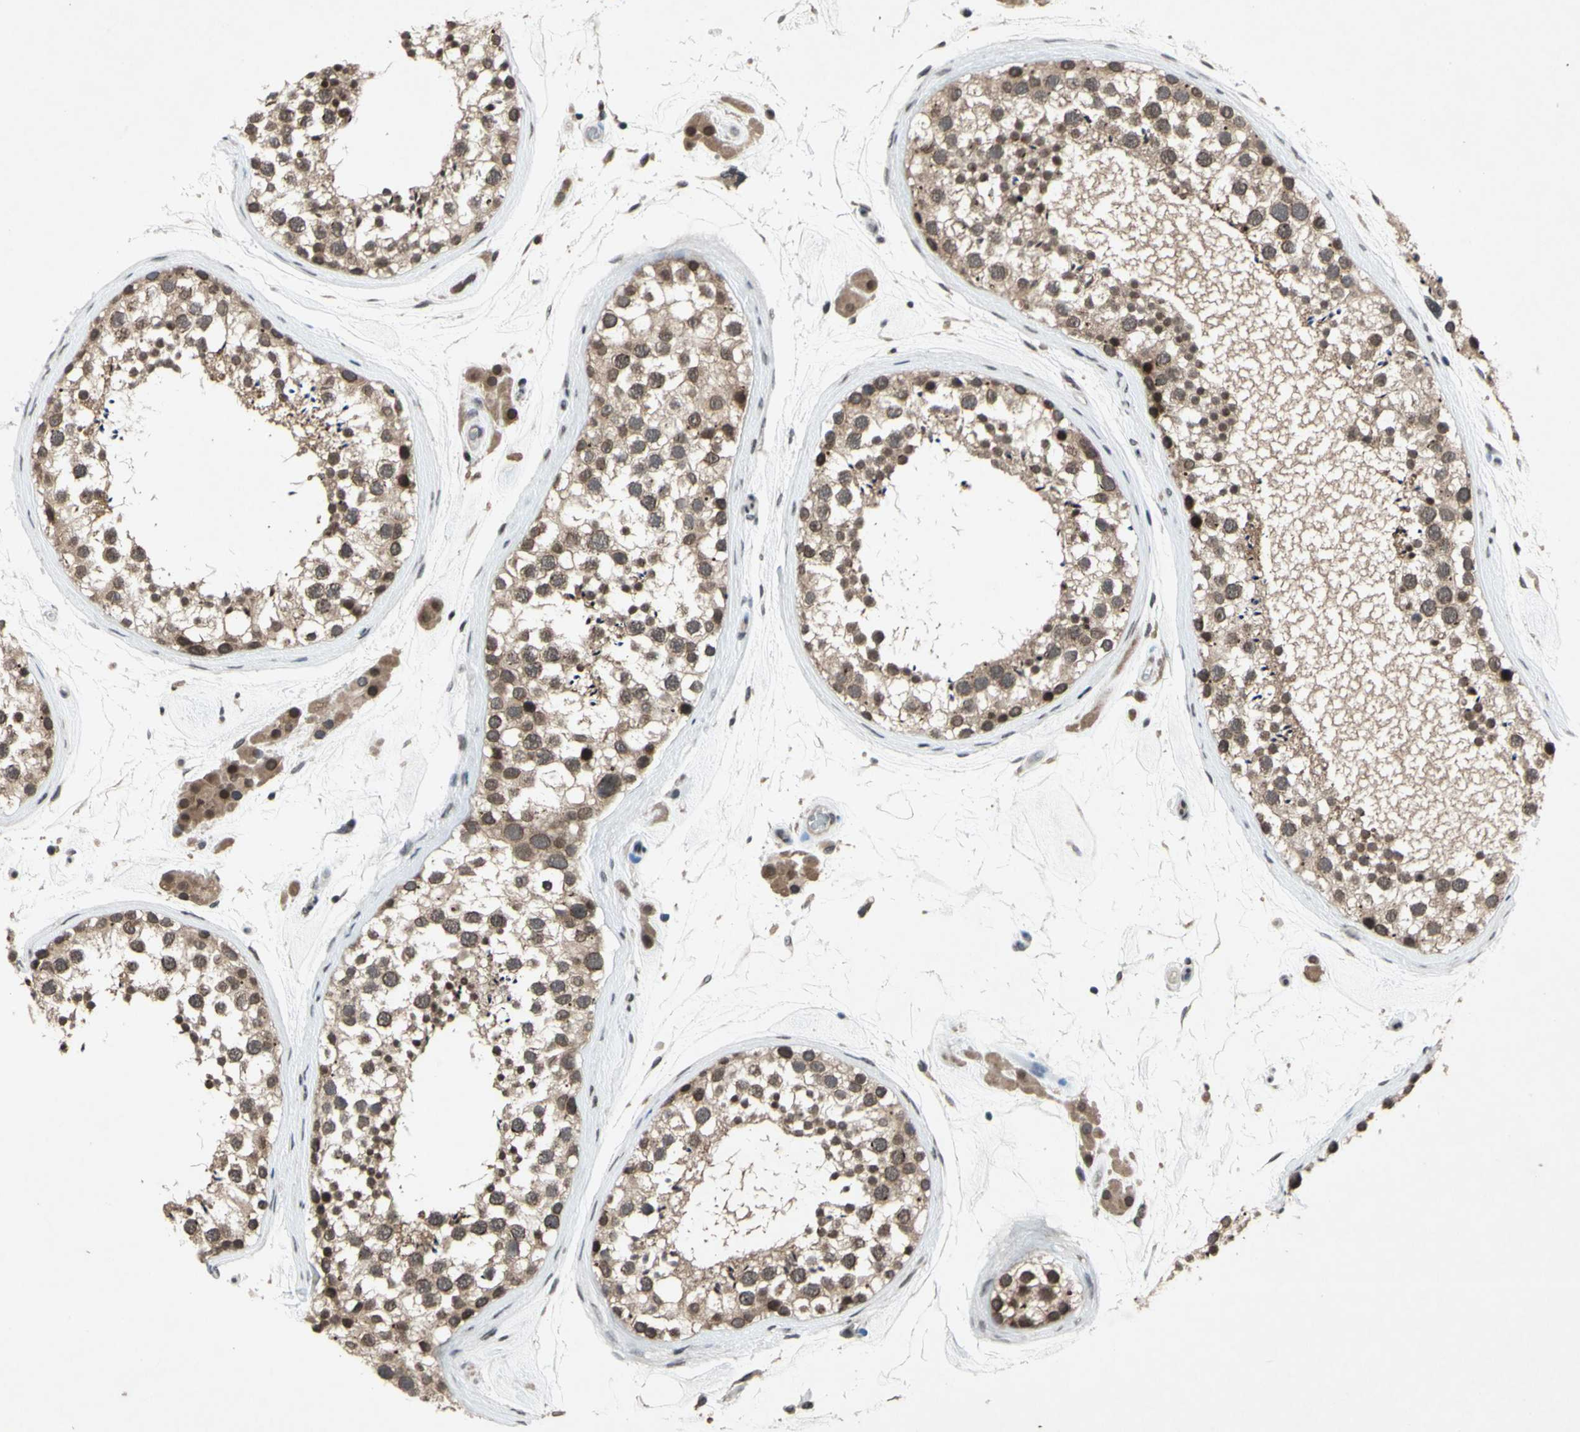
{"staining": {"intensity": "moderate", "quantity": "25%-75%", "location": "cytoplasmic/membranous,nuclear"}, "tissue": "testis", "cell_type": "Cells in seminiferous ducts", "image_type": "normal", "snomed": [{"axis": "morphology", "description": "Normal tissue, NOS"}, {"axis": "topography", "description": "Testis"}], "caption": "Immunohistochemistry (IHC) photomicrograph of normal testis: testis stained using immunohistochemistry (IHC) shows medium levels of moderate protein expression localized specifically in the cytoplasmic/membranous,nuclear of cells in seminiferous ducts, appearing as a cytoplasmic/membranous,nuclear brown color.", "gene": "XPO1", "patient": {"sex": "male", "age": 46}}